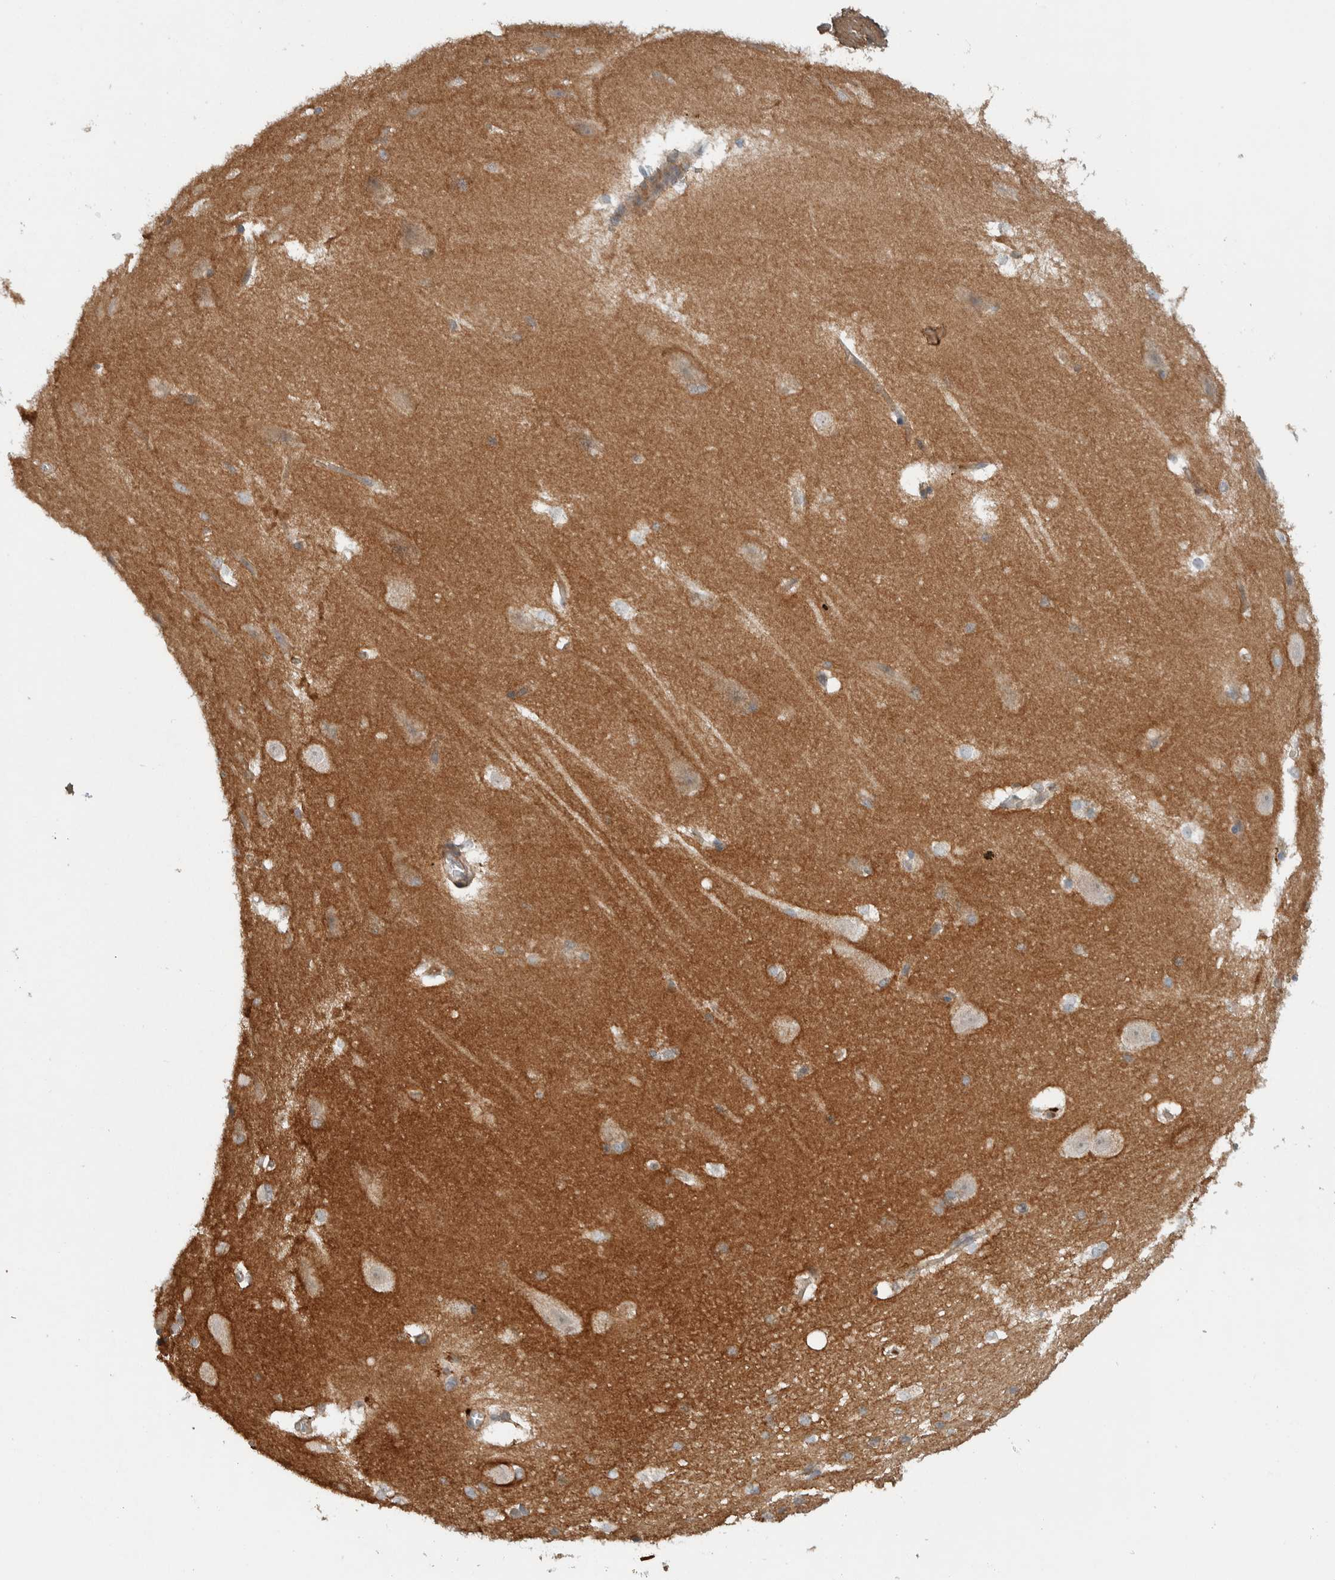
{"staining": {"intensity": "weak", "quantity": "25%-75%", "location": "cytoplasmic/membranous"}, "tissue": "hippocampus", "cell_type": "Glial cells", "image_type": "normal", "snomed": [{"axis": "morphology", "description": "Normal tissue, NOS"}, {"axis": "topography", "description": "Hippocampus"}], "caption": "A photomicrograph of human hippocampus stained for a protein demonstrates weak cytoplasmic/membranous brown staining in glial cells.", "gene": "ARMC7", "patient": {"sex": "female", "age": 19}}